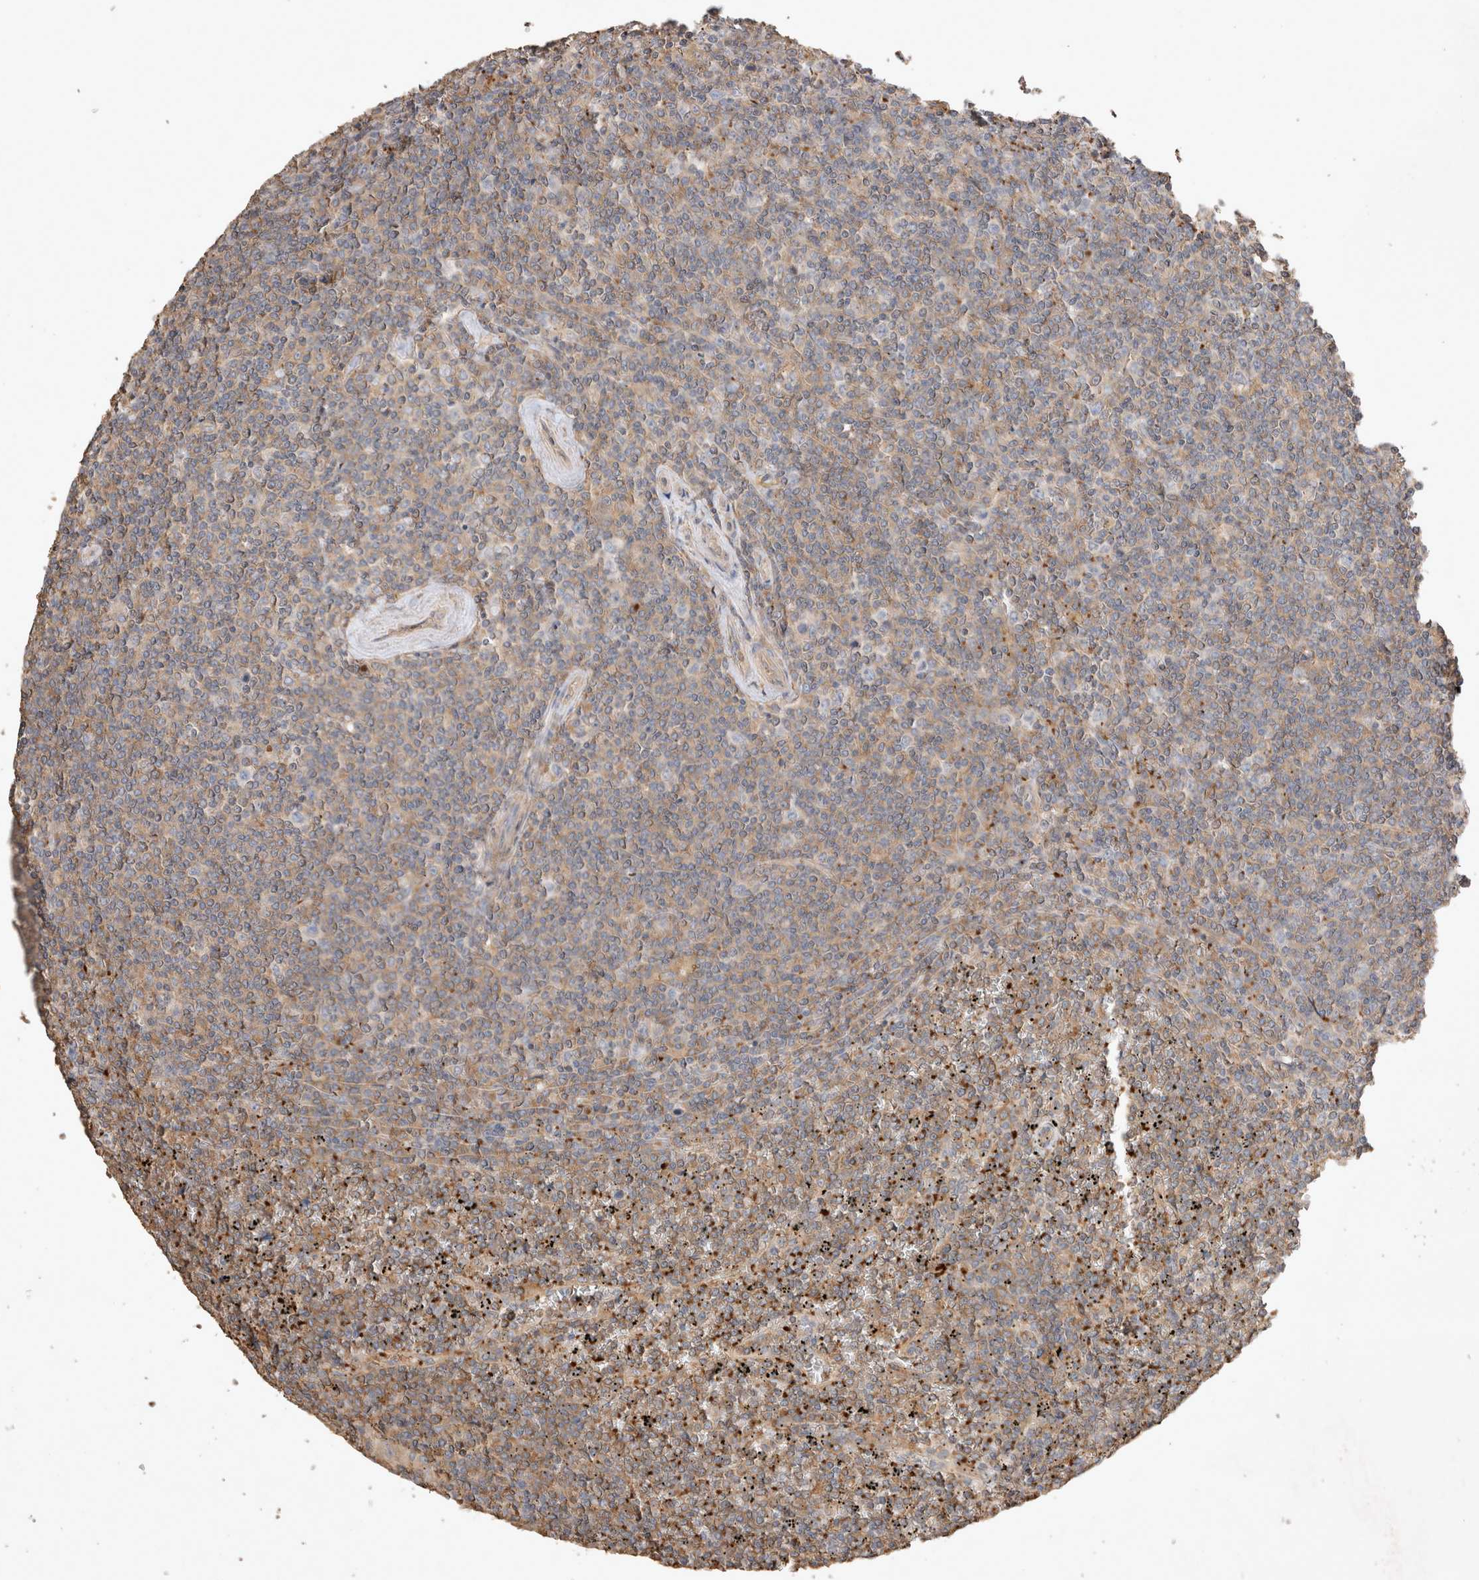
{"staining": {"intensity": "weak", "quantity": "<25%", "location": "cytoplasmic/membranous"}, "tissue": "lymphoma", "cell_type": "Tumor cells", "image_type": "cancer", "snomed": [{"axis": "morphology", "description": "Malignant lymphoma, non-Hodgkin's type, Low grade"}, {"axis": "topography", "description": "Spleen"}], "caption": "There is no significant expression in tumor cells of malignant lymphoma, non-Hodgkin's type (low-grade).", "gene": "SNX31", "patient": {"sex": "female", "age": 19}}